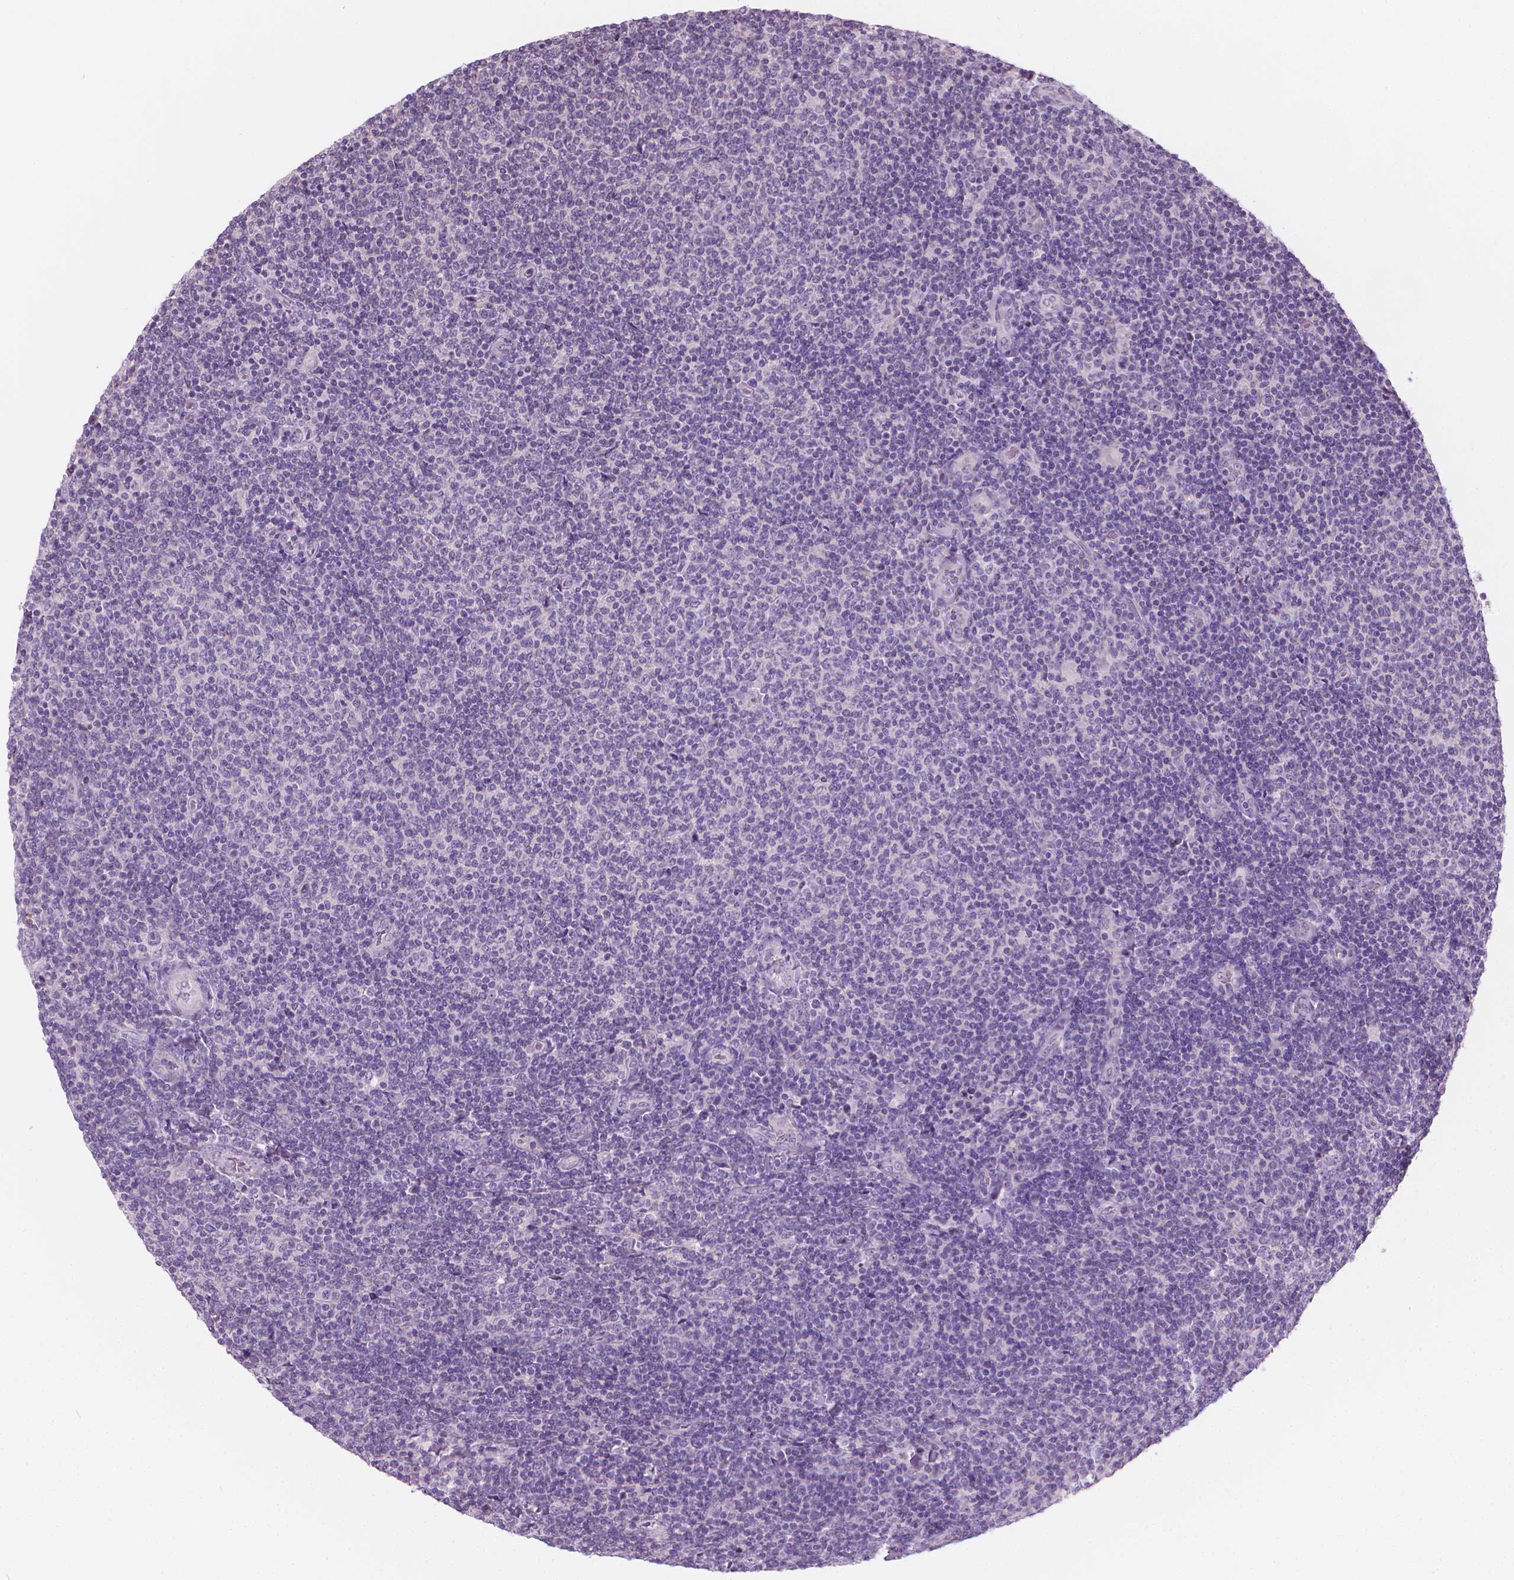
{"staining": {"intensity": "negative", "quantity": "none", "location": "none"}, "tissue": "lymphoma", "cell_type": "Tumor cells", "image_type": "cancer", "snomed": [{"axis": "morphology", "description": "Malignant lymphoma, non-Hodgkin's type, Low grade"}, {"axis": "topography", "description": "Lymph node"}], "caption": "A micrograph of human lymphoma is negative for staining in tumor cells. (Stains: DAB immunohistochemistry (IHC) with hematoxylin counter stain, Microscopy: brightfield microscopy at high magnification).", "gene": "GPRC5A", "patient": {"sex": "male", "age": 52}}